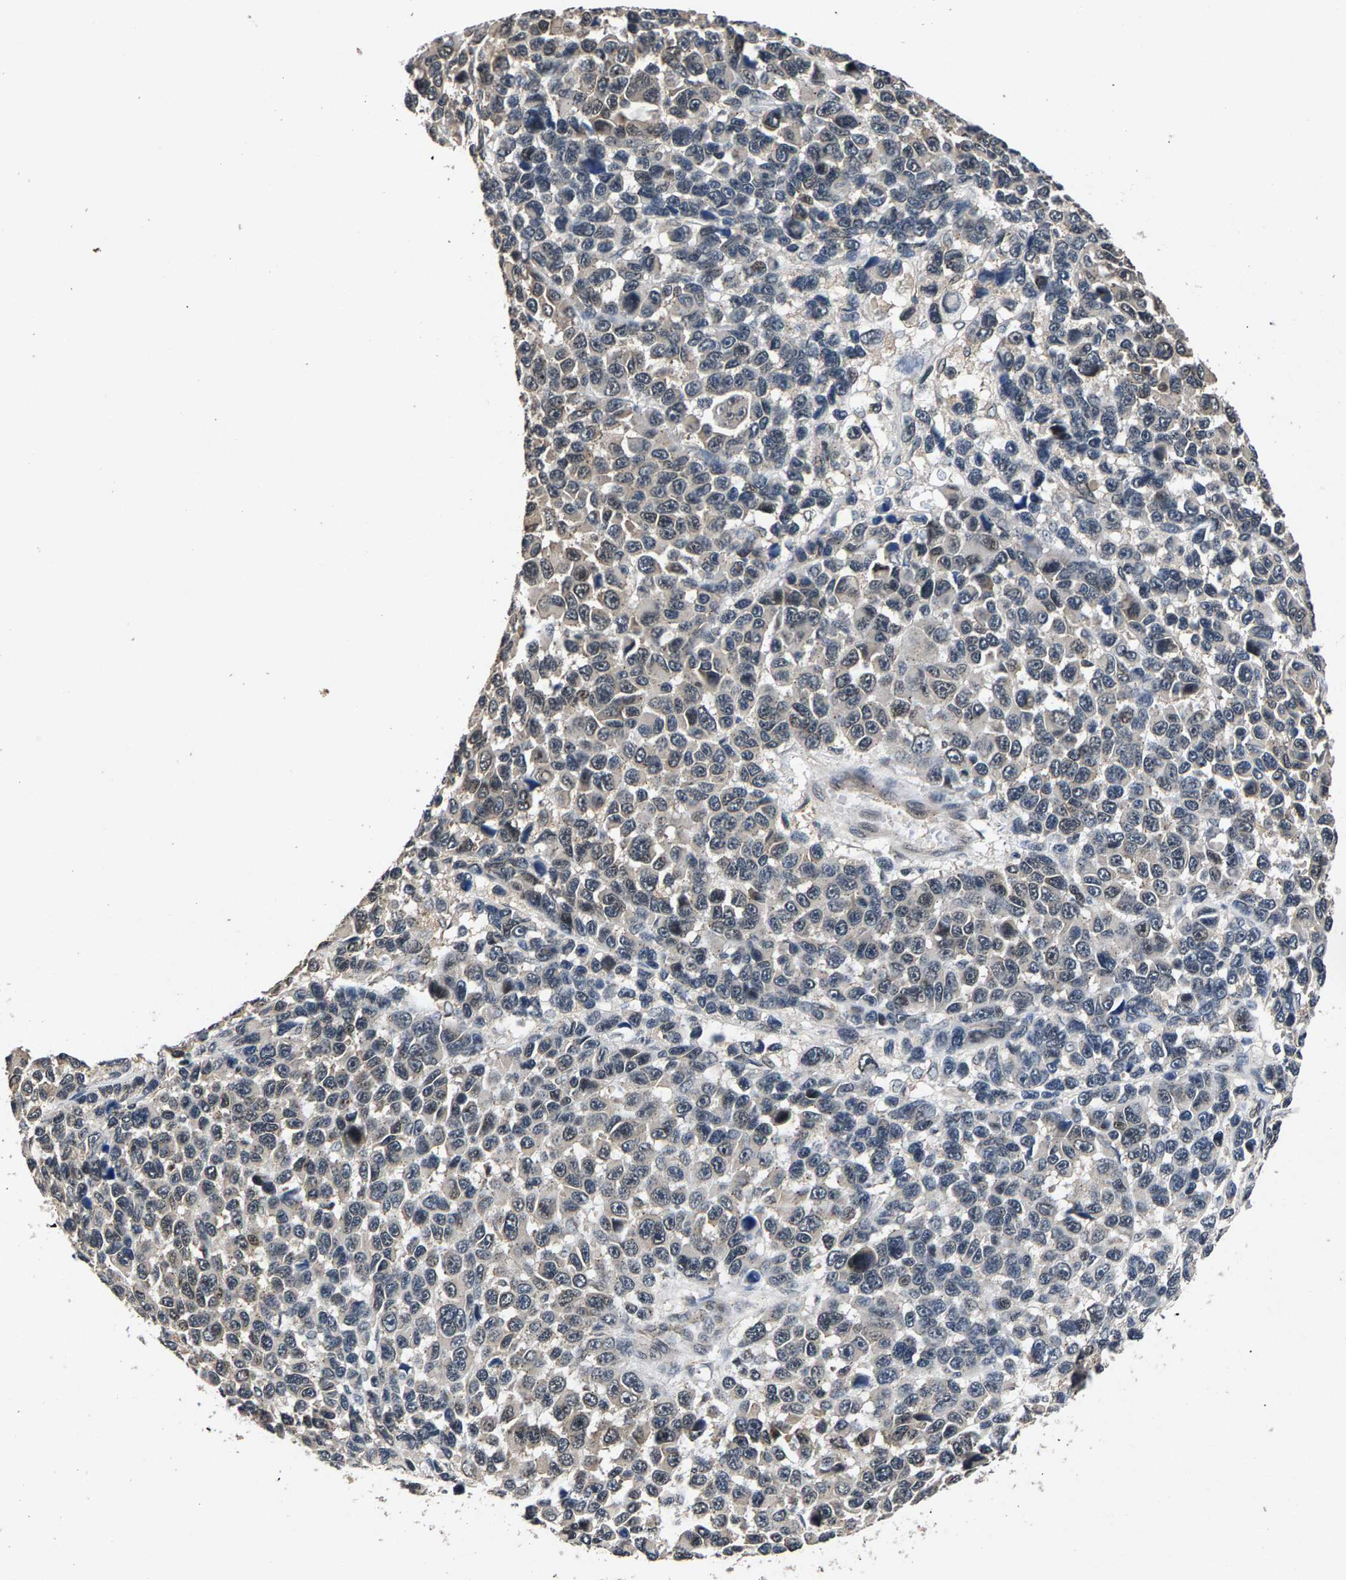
{"staining": {"intensity": "negative", "quantity": "none", "location": "none"}, "tissue": "melanoma", "cell_type": "Tumor cells", "image_type": "cancer", "snomed": [{"axis": "morphology", "description": "Malignant melanoma, NOS"}, {"axis": "topography", "description": "Skin"}], "caption": "This is an IHC image of human malignant melanoma. There is no staining in tumor cells.", "gene": "RBM33", "patient": {"sex": "male", "age": 53}}